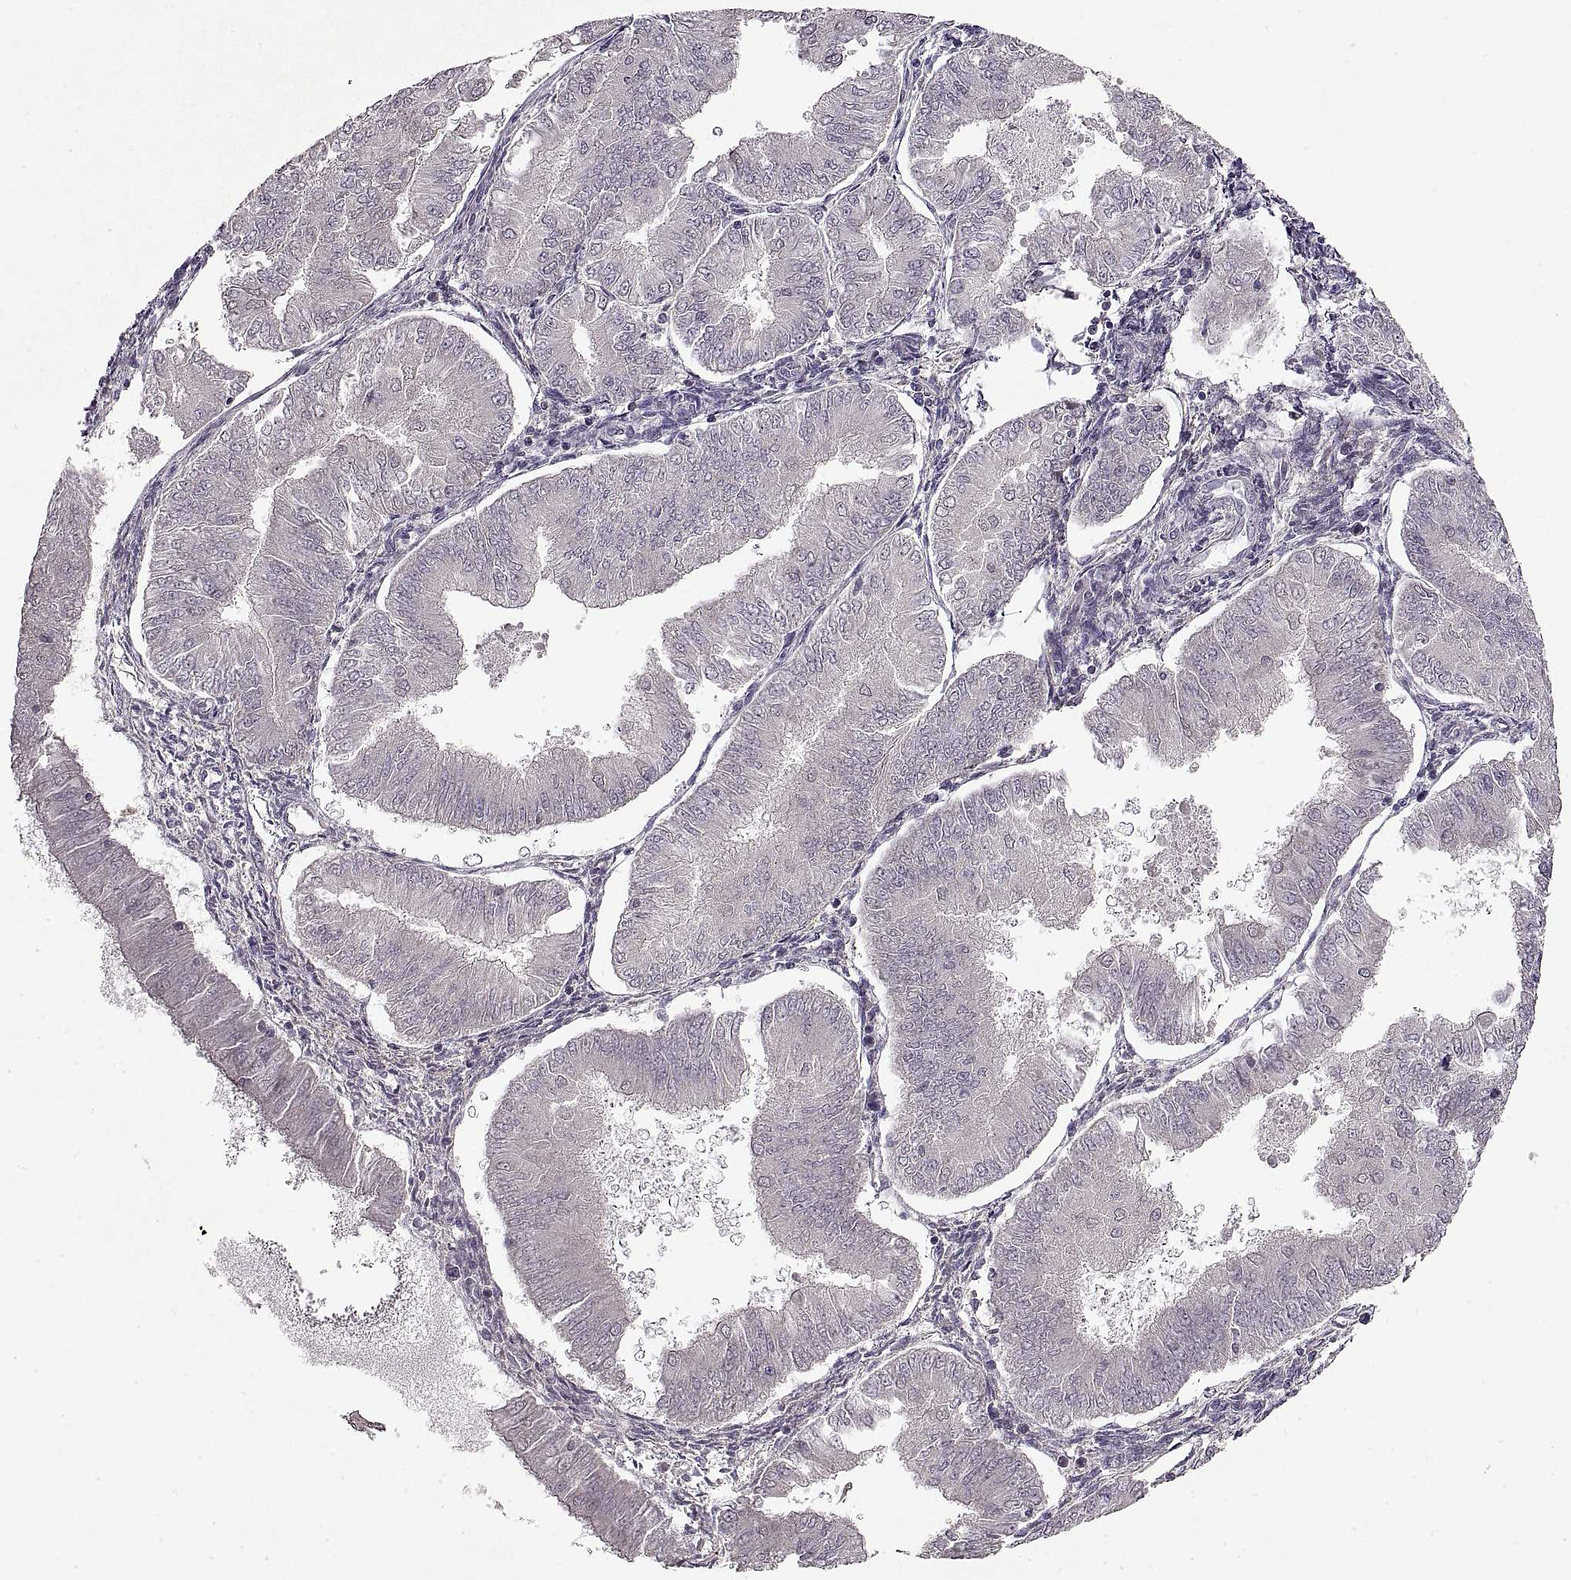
{"staining": {"intensity": "negative", "quantity": "none", "location": "none"}, "tissue": "endometrial cancer", "cell_type": "Tumor cells", "image_type": "cancer", "snomed": [{"axis": "morphology", "description": "Adenocarcinoma, NOS"}, {"axis": "topography", "description": "Endometrium"}], "caption": "Protein analysis of endometrial adenocarcinoma shows no significant staining in tumor cells.", "gene": "ADAM11", "patient": {"sex": "female", "age": 53}}